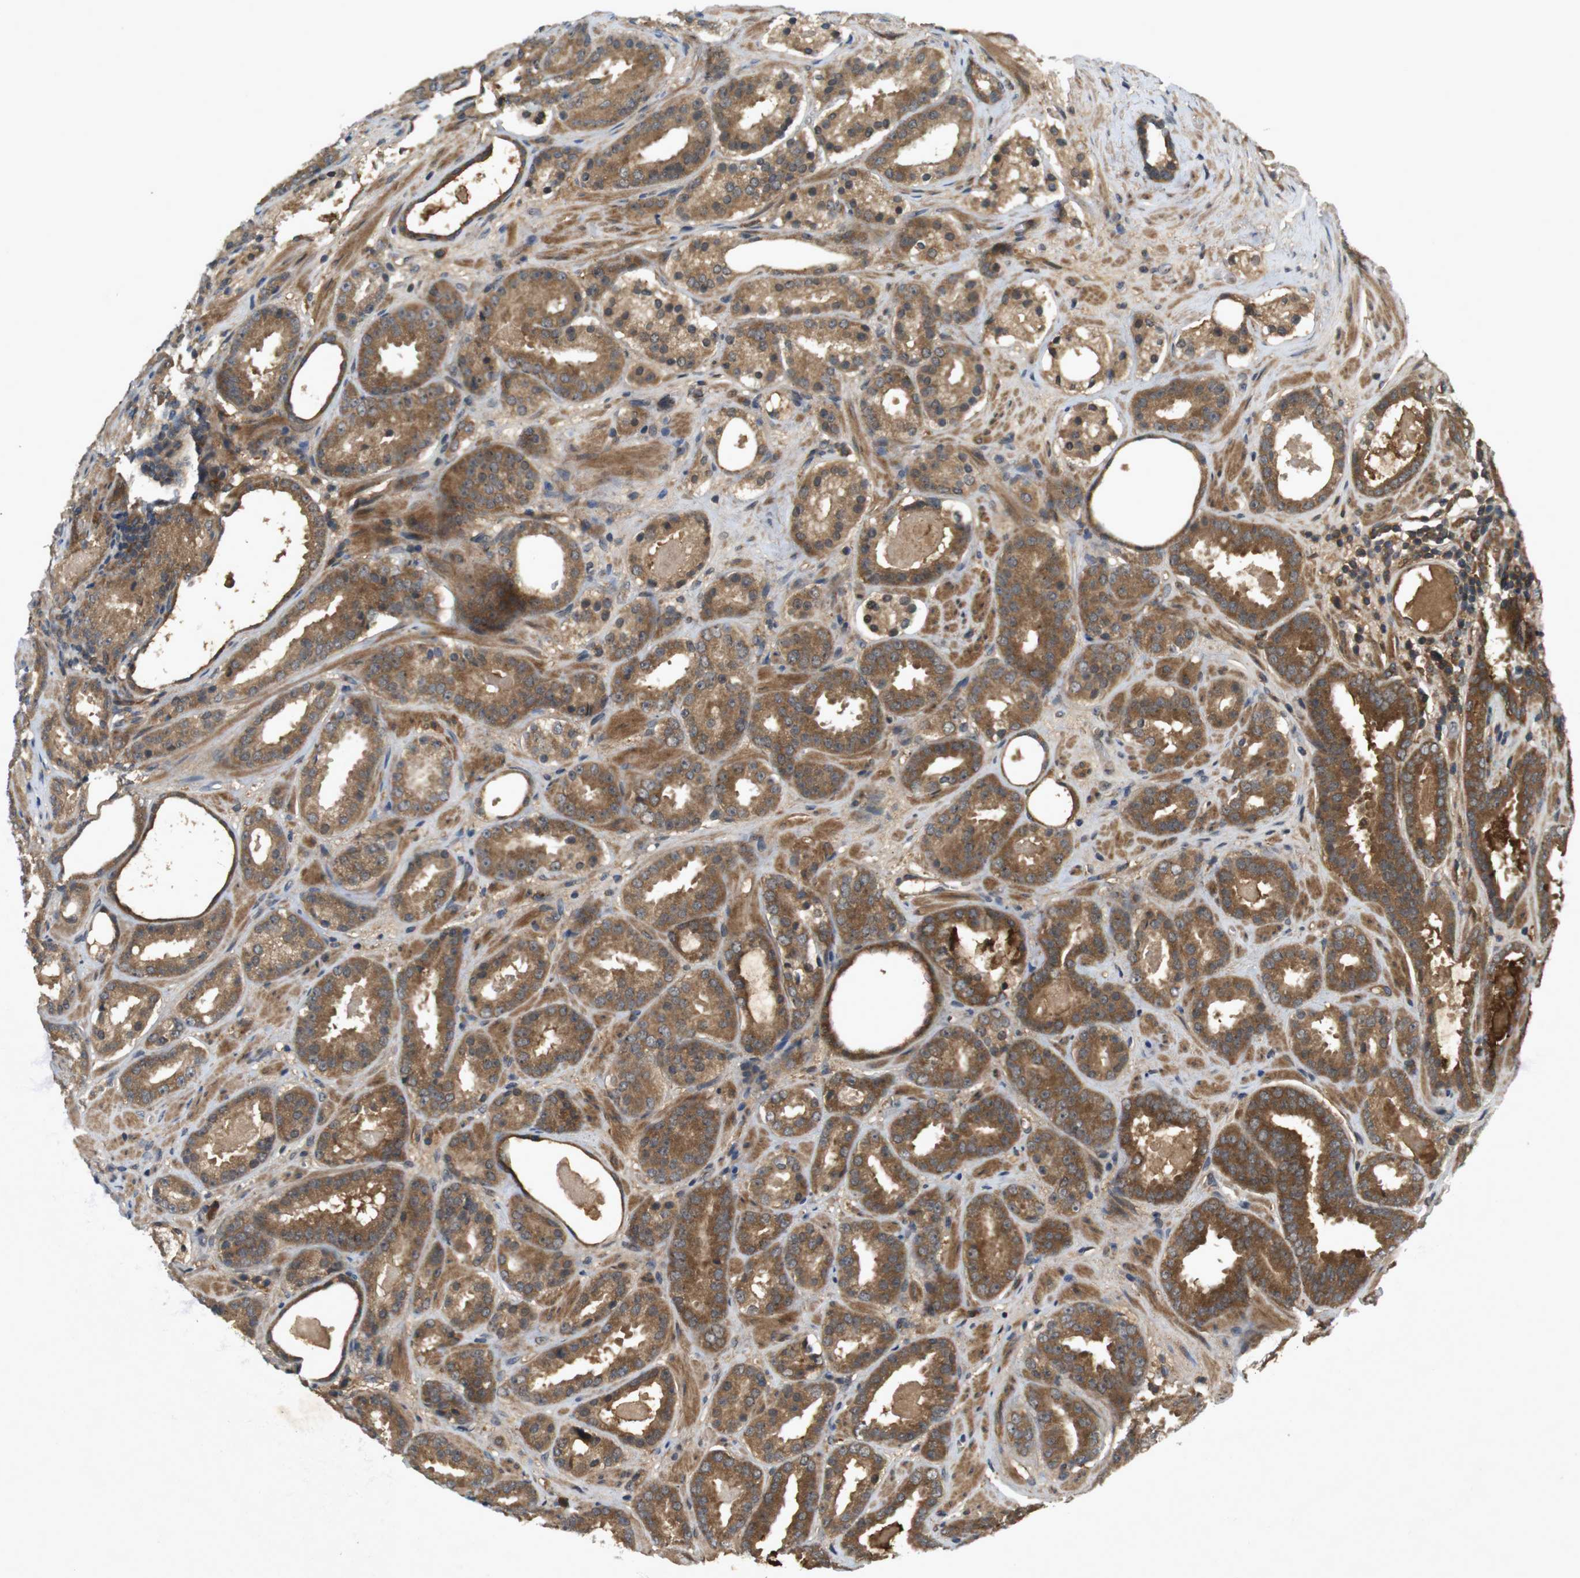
{"staining": {"intensity": "moderate", "quantity": ">75%", "location": "cytoplasmic/membranous"}, "tissue": "prostate cancer", "cell_type": "Tumor cells", "image_type": "cancer", "snomed": [{"axis": "morphology", "description": "Adenocarcinoma, Low grade"}, {"axis": "topography", "description": "Prostate"}], "caption": "This is a micrograph of IHC staining of prostate cancer (adenocarcinoma (low-grade)), which shows moderate positivity in the cytoplasmic/membranous of tumor cells.", "gene": "NFKBIE", "patient": {"sex": "male", "age": 69}}